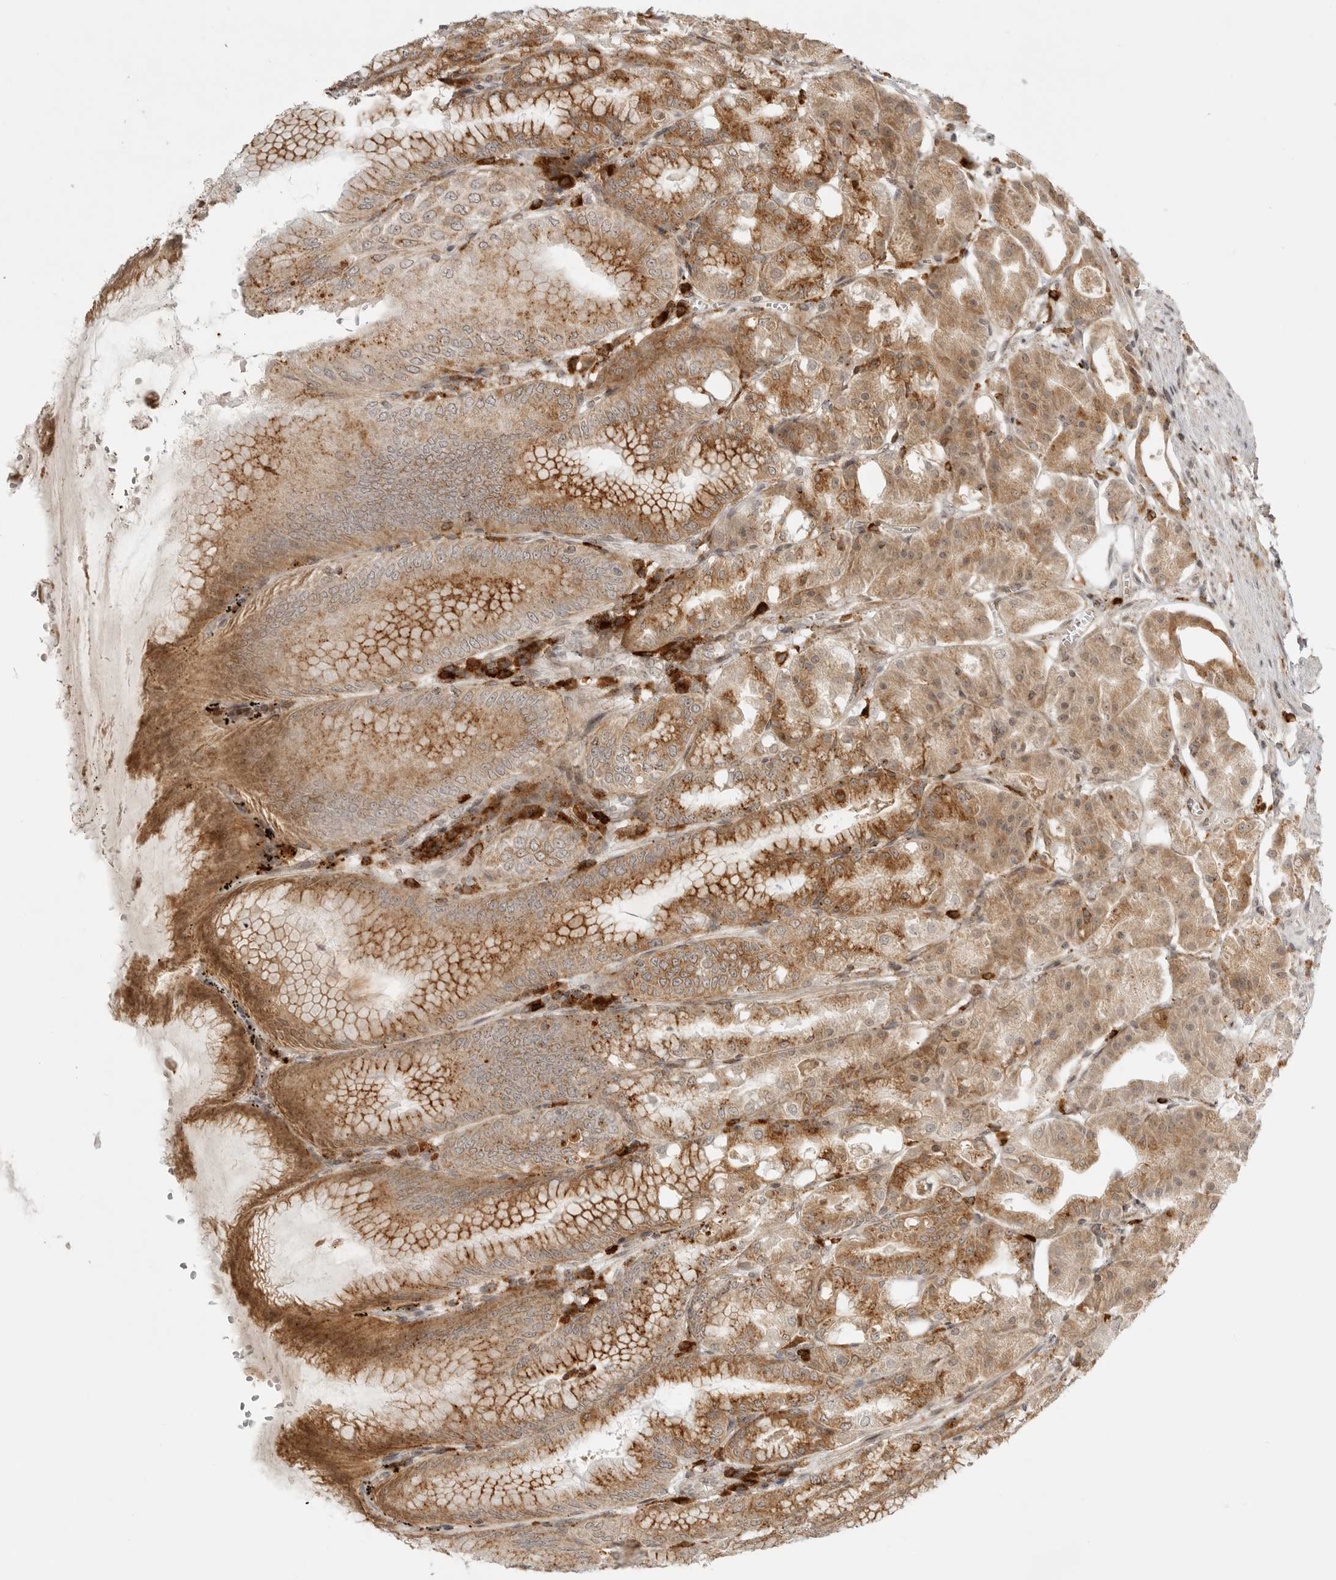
{"staining": {"intensity": "moderate", "quantity": ">75%", "location": "cytoplasmic/membranous"}, "tissue": "stomach", "cell_type": "Glandular cells", "image_type": "normal", "snomed": [{"axis": "morphology", "description": "Normal tissue, NOS"}, {"axis": "topography", "description": "Stomach, lower"}], "caption": "This photomicrograph reveals immunohistochemistry staining of normal stomach, with medium moderate cytoplasmic/membranous positivity in about >75% of glandular cells.", "gene": "IDUA", "patient": {"sex": "male", "age": 71}}